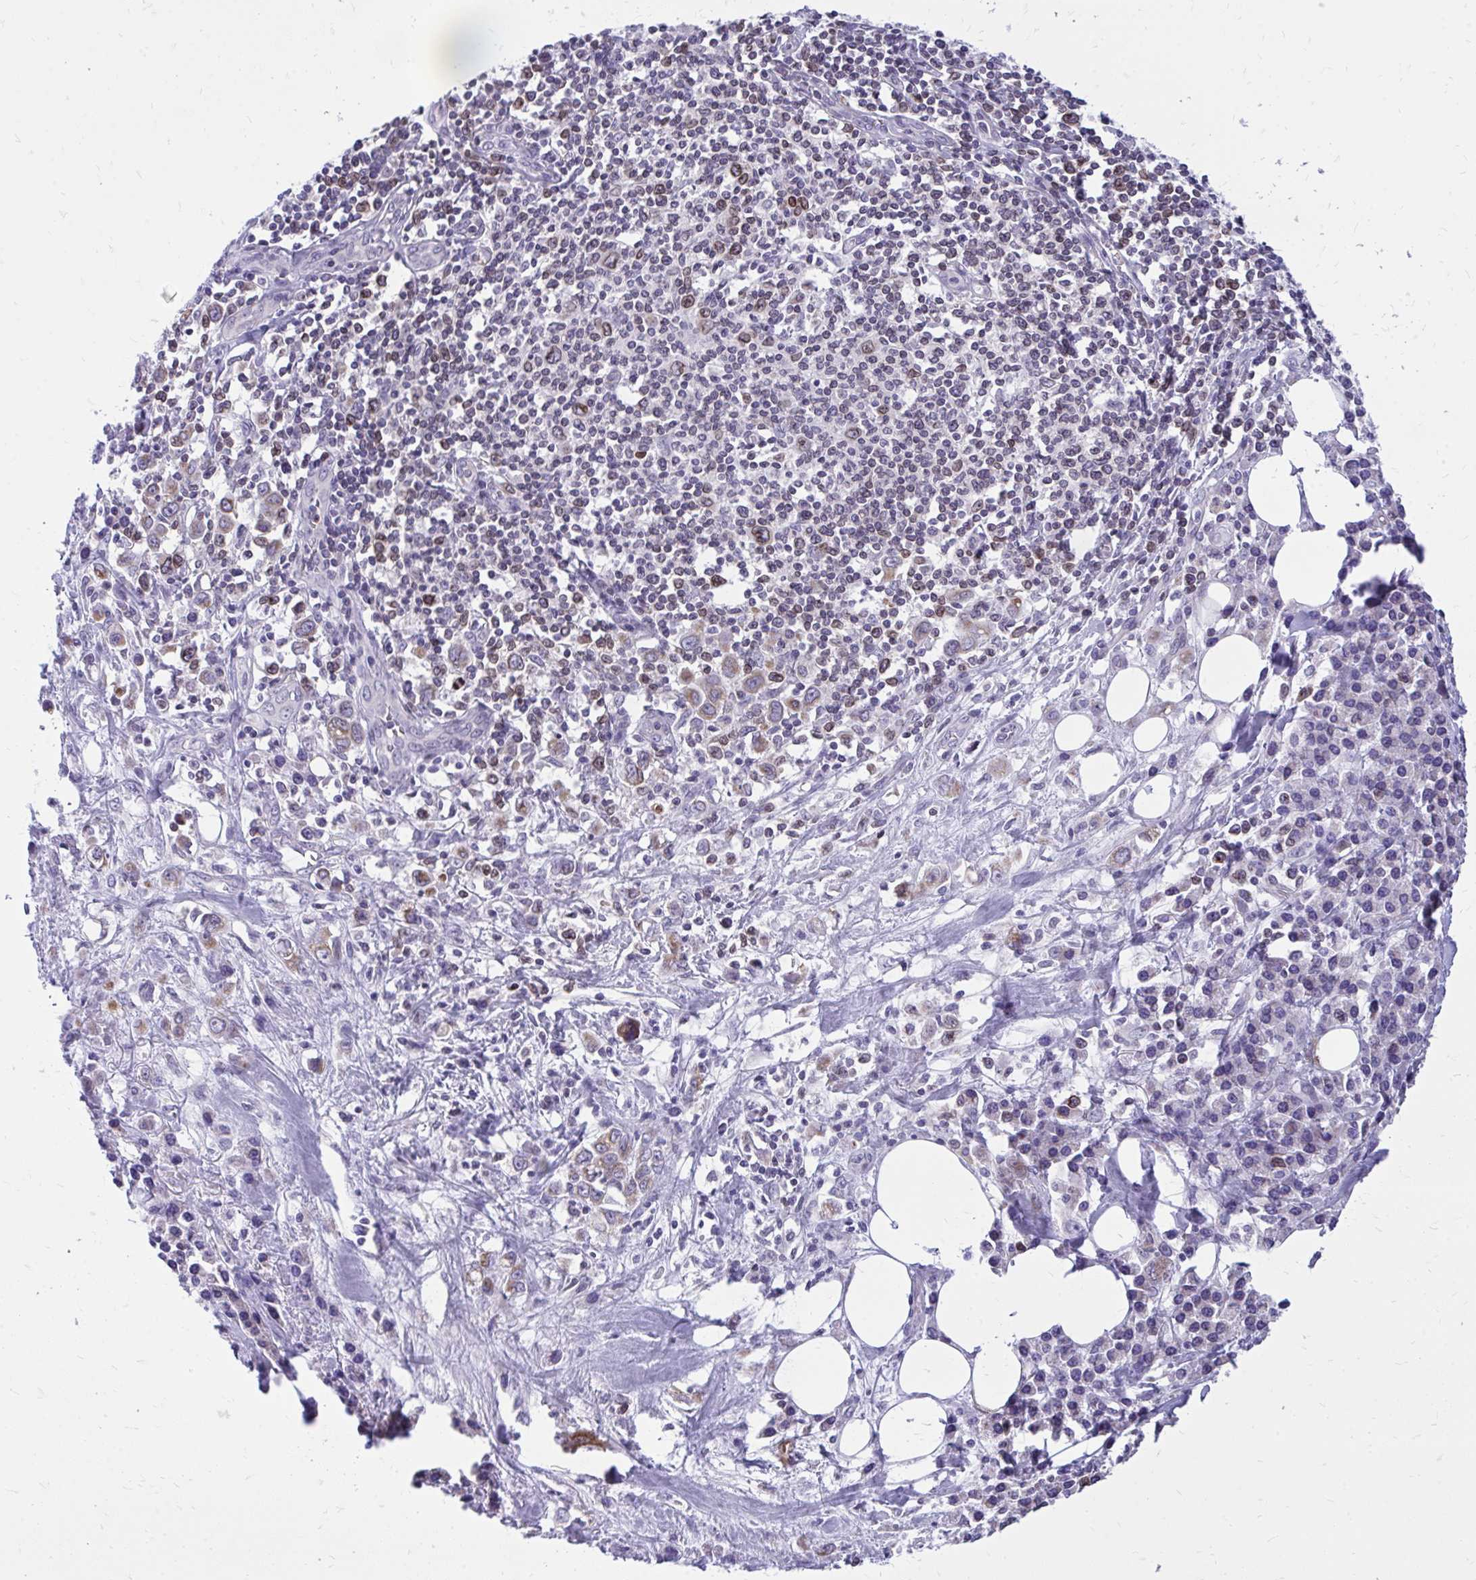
{"staining": {"intensity": "weak", "quantity": "<25%", "location": "cytoplasmic/membranous"}, "tissue": "stomach cancer", "cell_type": "Tumor cells", "image_type": "cancer", "snomed": [{"axis": "morphology", "description": "Adenocarcinoma, NOS"}, {"axis": "topography", "description": "Stomach, upper"}], "caption": "High magnification brightfield microscopy of stomach cancer stained with DAB (3,3'-diaminobenzidine) (brown) and counterstained with hematoxylin (blue): tumor cells show no significant expression.", "gene": "RPS6KA2", "patient": {"sex": "male", "age": 75}}